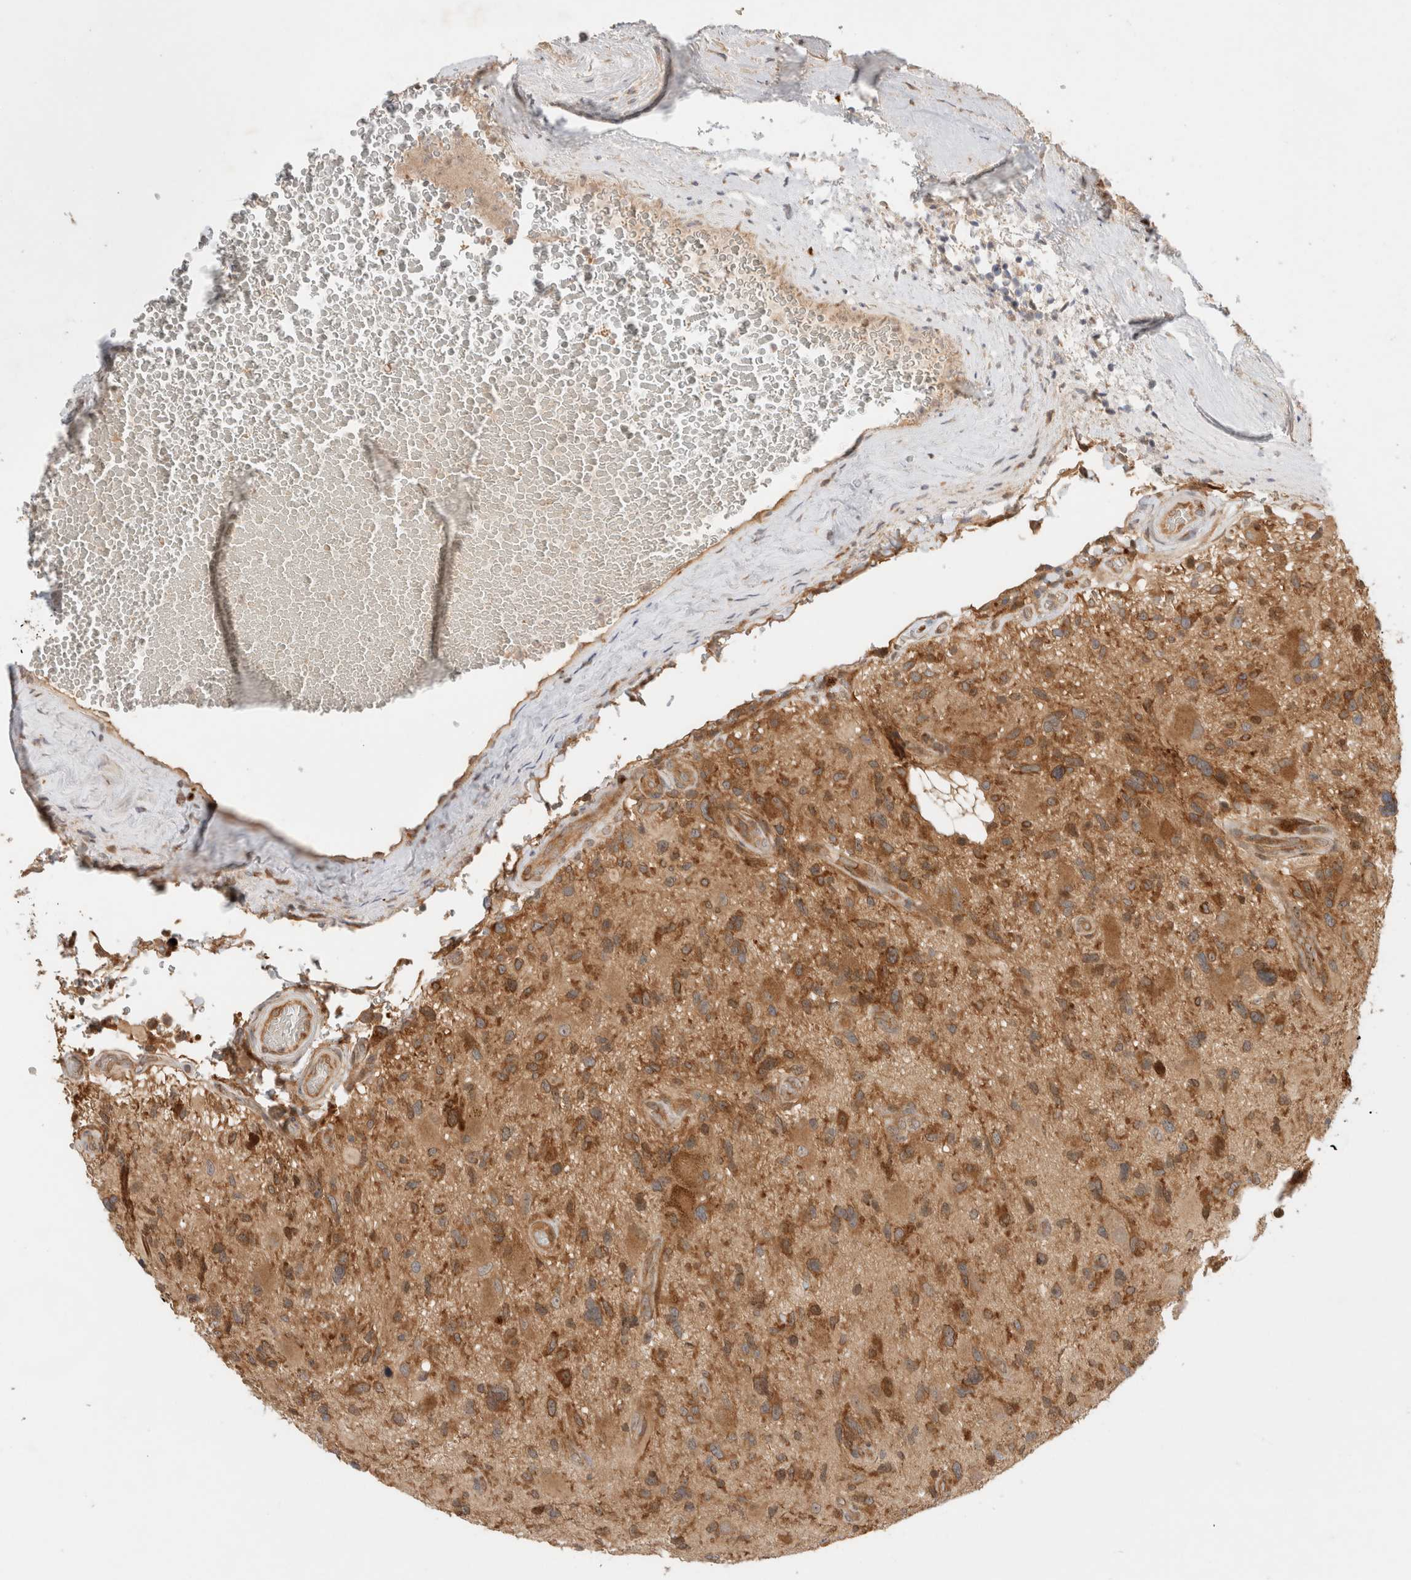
{"staining": {"intensity": "moderate", "quantity": ">75%", "location": "cytoplasmic/membranous"}, "tissue": "glioma", "cell_type": "Tumor cells", "image_type": "cancer", "snomed": [{"axis": "morphology", "description": "Glioma, malignant, High grade"}, {"axis": "topography", "description": "Brain"}], "caption": "About >75% of tumor cells in human glioma show moderate cytoplasmic/membranous protein staining as visualized by brown immunohistochemical staining.", "gene": "OTUD6B", "patient": {"sex": "male", "age": 33}}